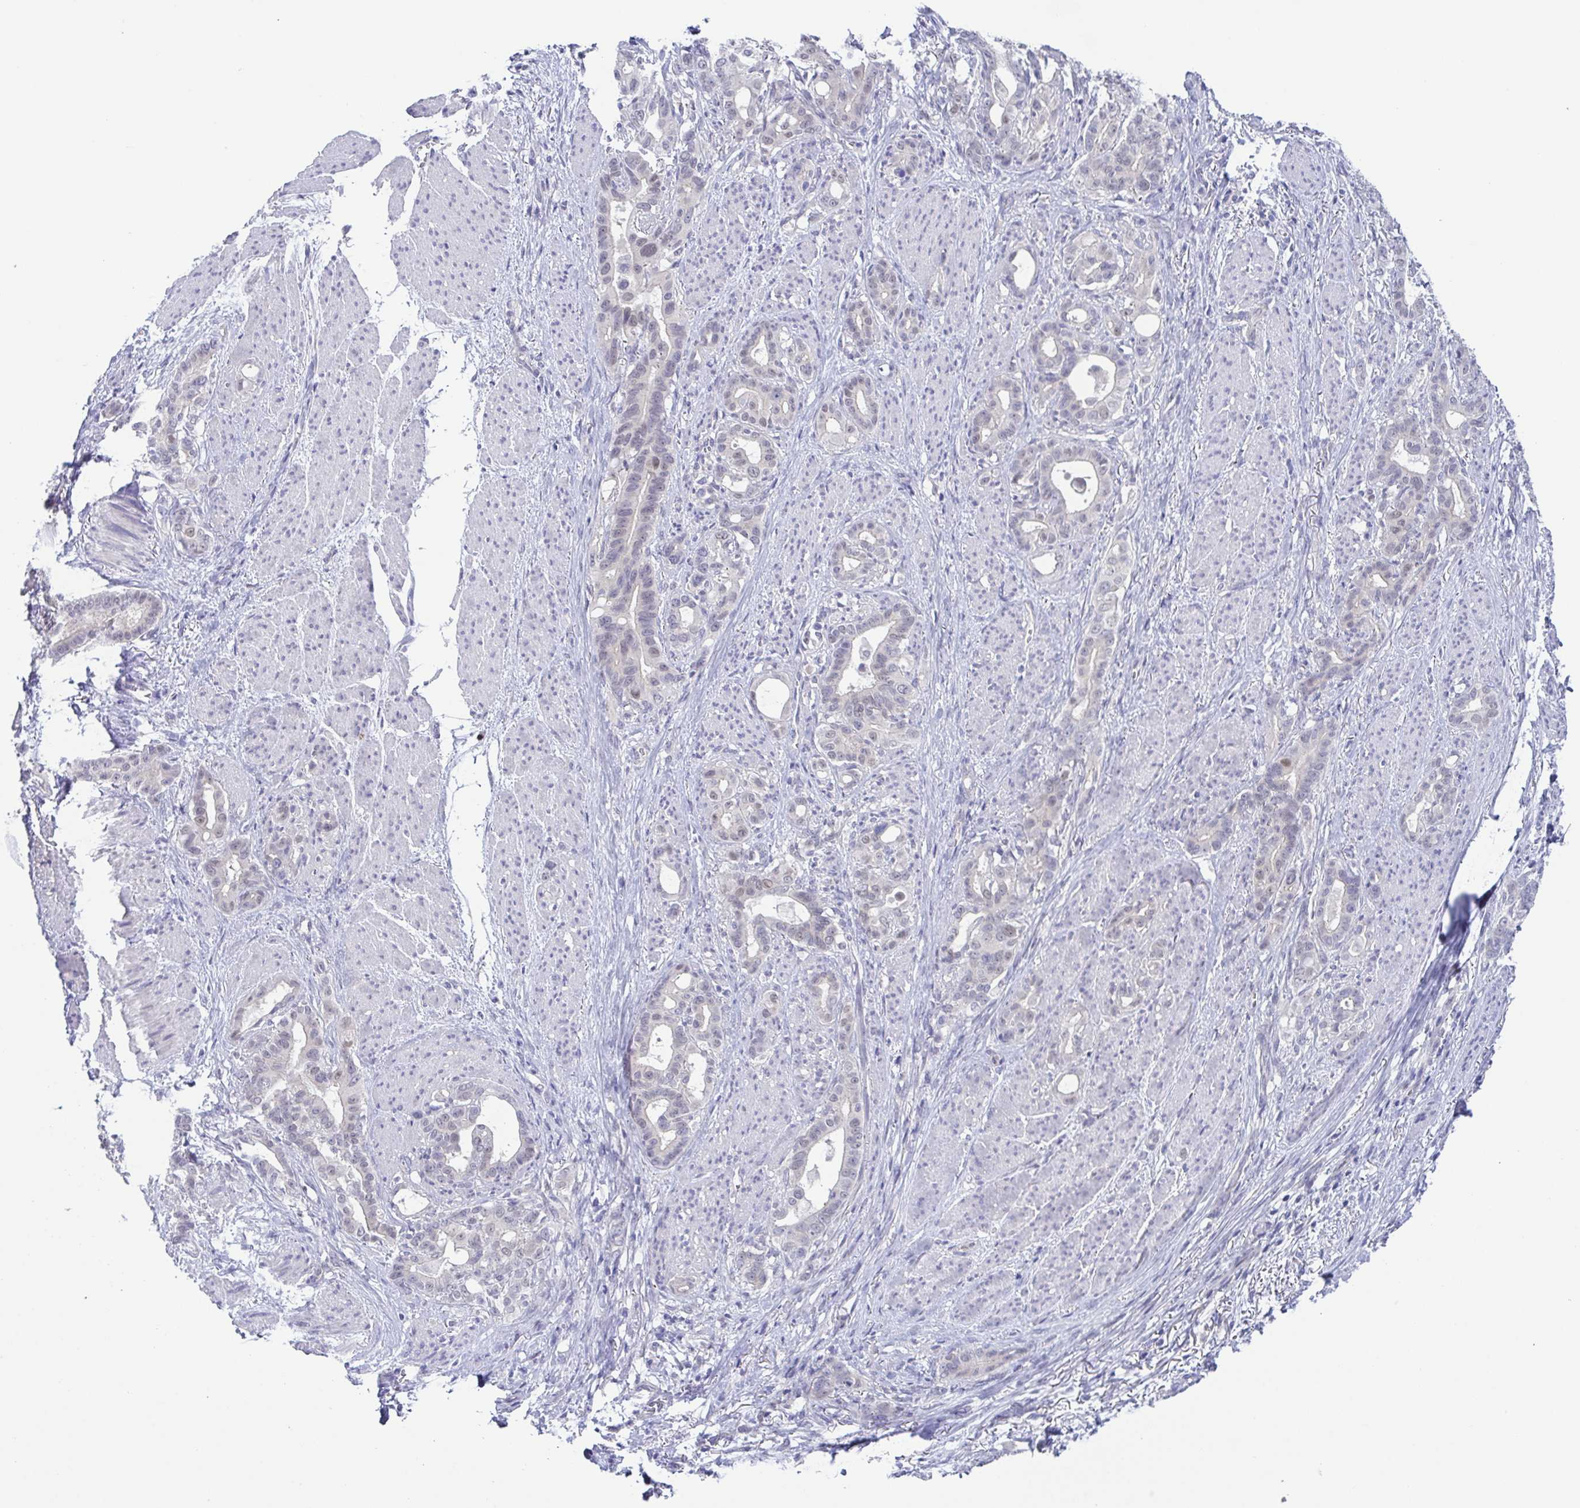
{"staining": {"intensity": "negative", "quantity": "none", "location": "none"}, "tissue": "stomach cancer", "cell_type": "Tumor cells", "image_type": "cancer", "snomed": [{"axis": "morphology", "description": "Normal tissue, NOS"}, {"axis": "morphology", "description": "Adenocarcinoma, NOS"}, {"axis": "topography", "description": "Esophagus"}, {"axis": "topography", "description": "Stomach, upper"}], "caption": "The histopathology image demonstrates no significant staining in tumor cells of adenocarcinoma (stomach). (DAB immunohistochemistry, high magnification).", "gene": "UBE2Q1", "patient": {"sex": "male", "age": 62}}